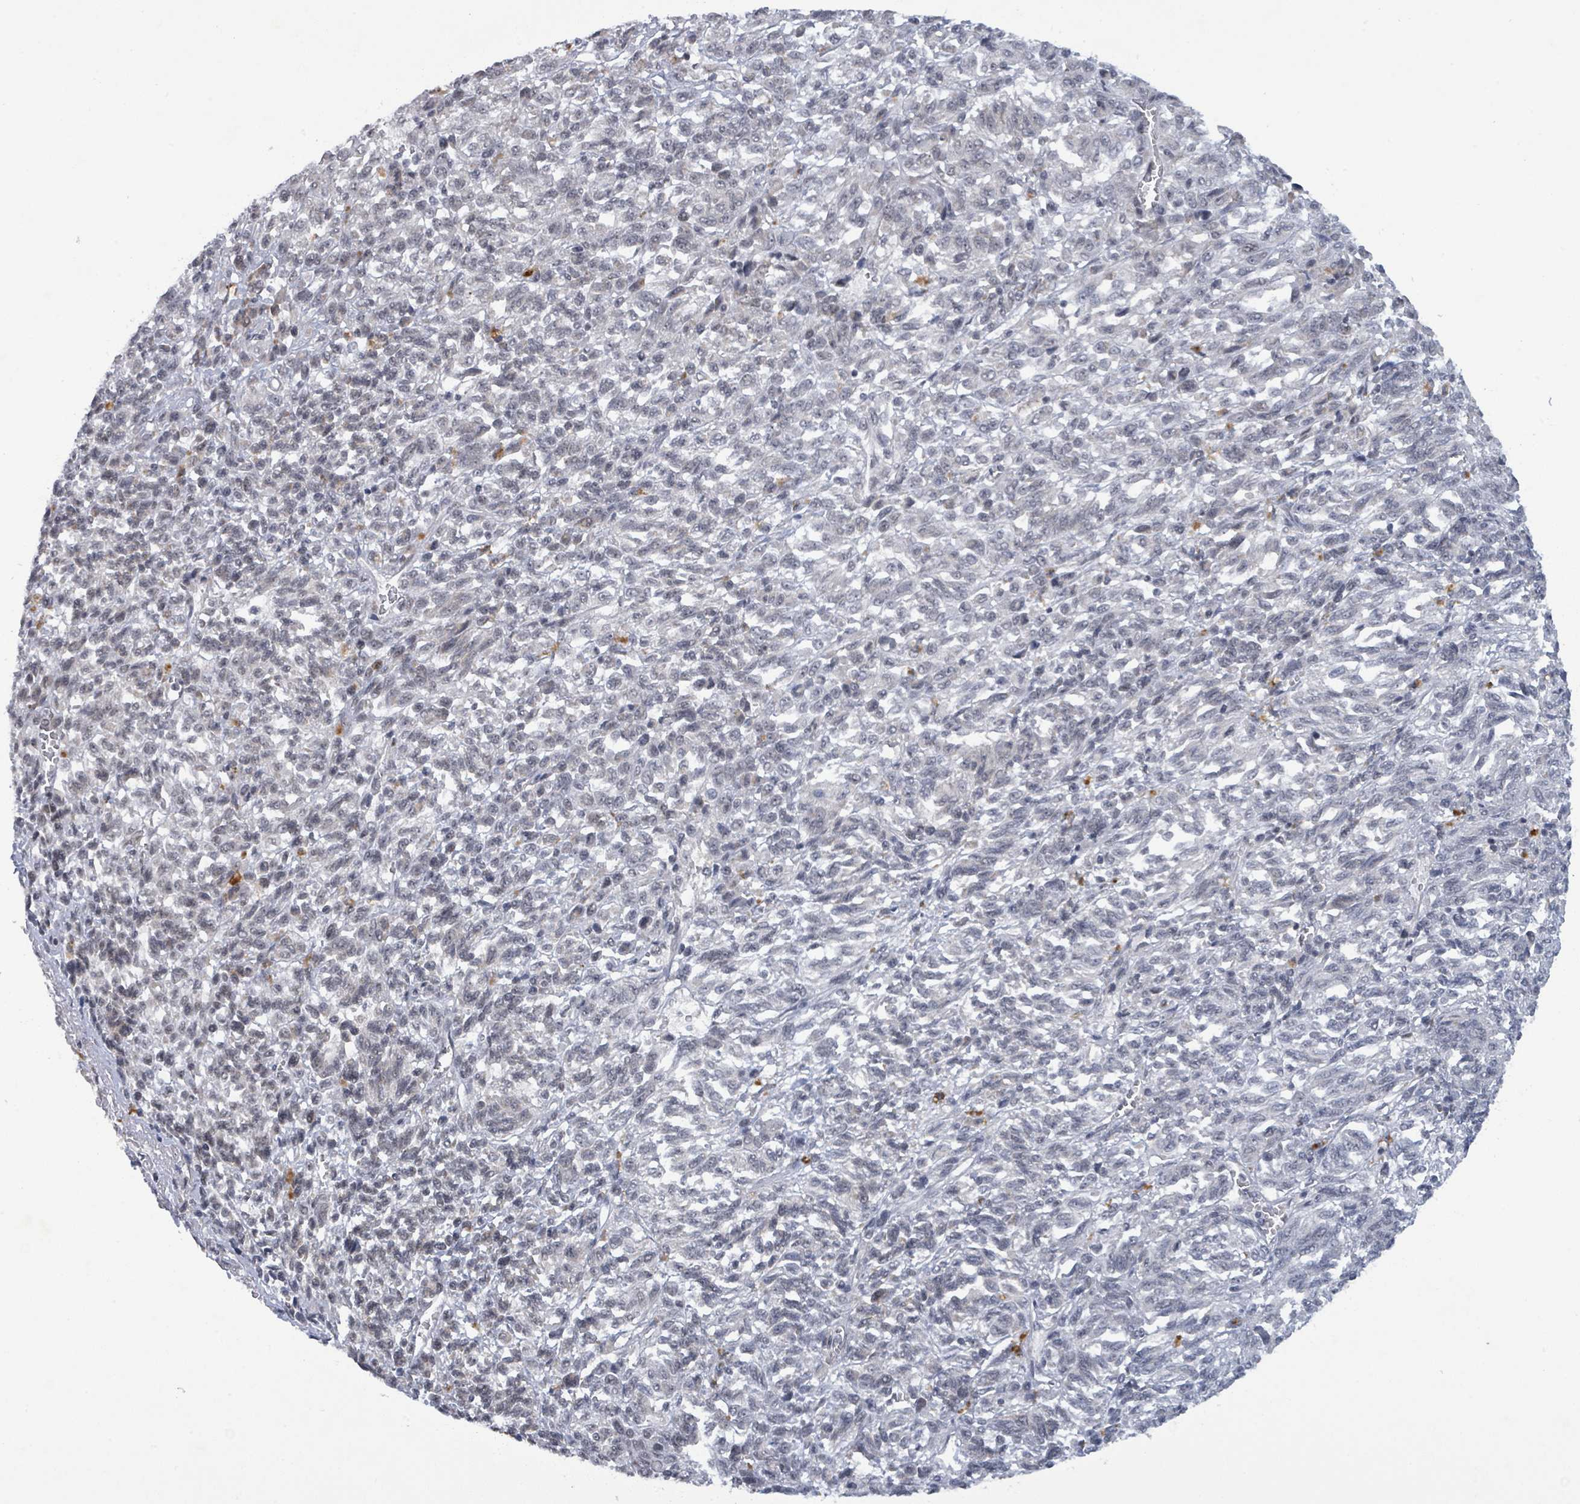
{"staining": {"intensity": "negative", "quantity": "none", "location": "none"}, "tissue": "melanoma", "cell_type": "Tumor cells", "image_type": "cancer", "snomed": [{"axis": "morphology", "description": "Malignant melanoma, Metastatic site"}, {"axis": "topography", "description": "Lung"}], "caption": "DAB immunohistochemical staining of melanoma reveals no significant staining in tumor cells.", "gene": "BANP", "patient": {"sex": "male", "age": 64}}